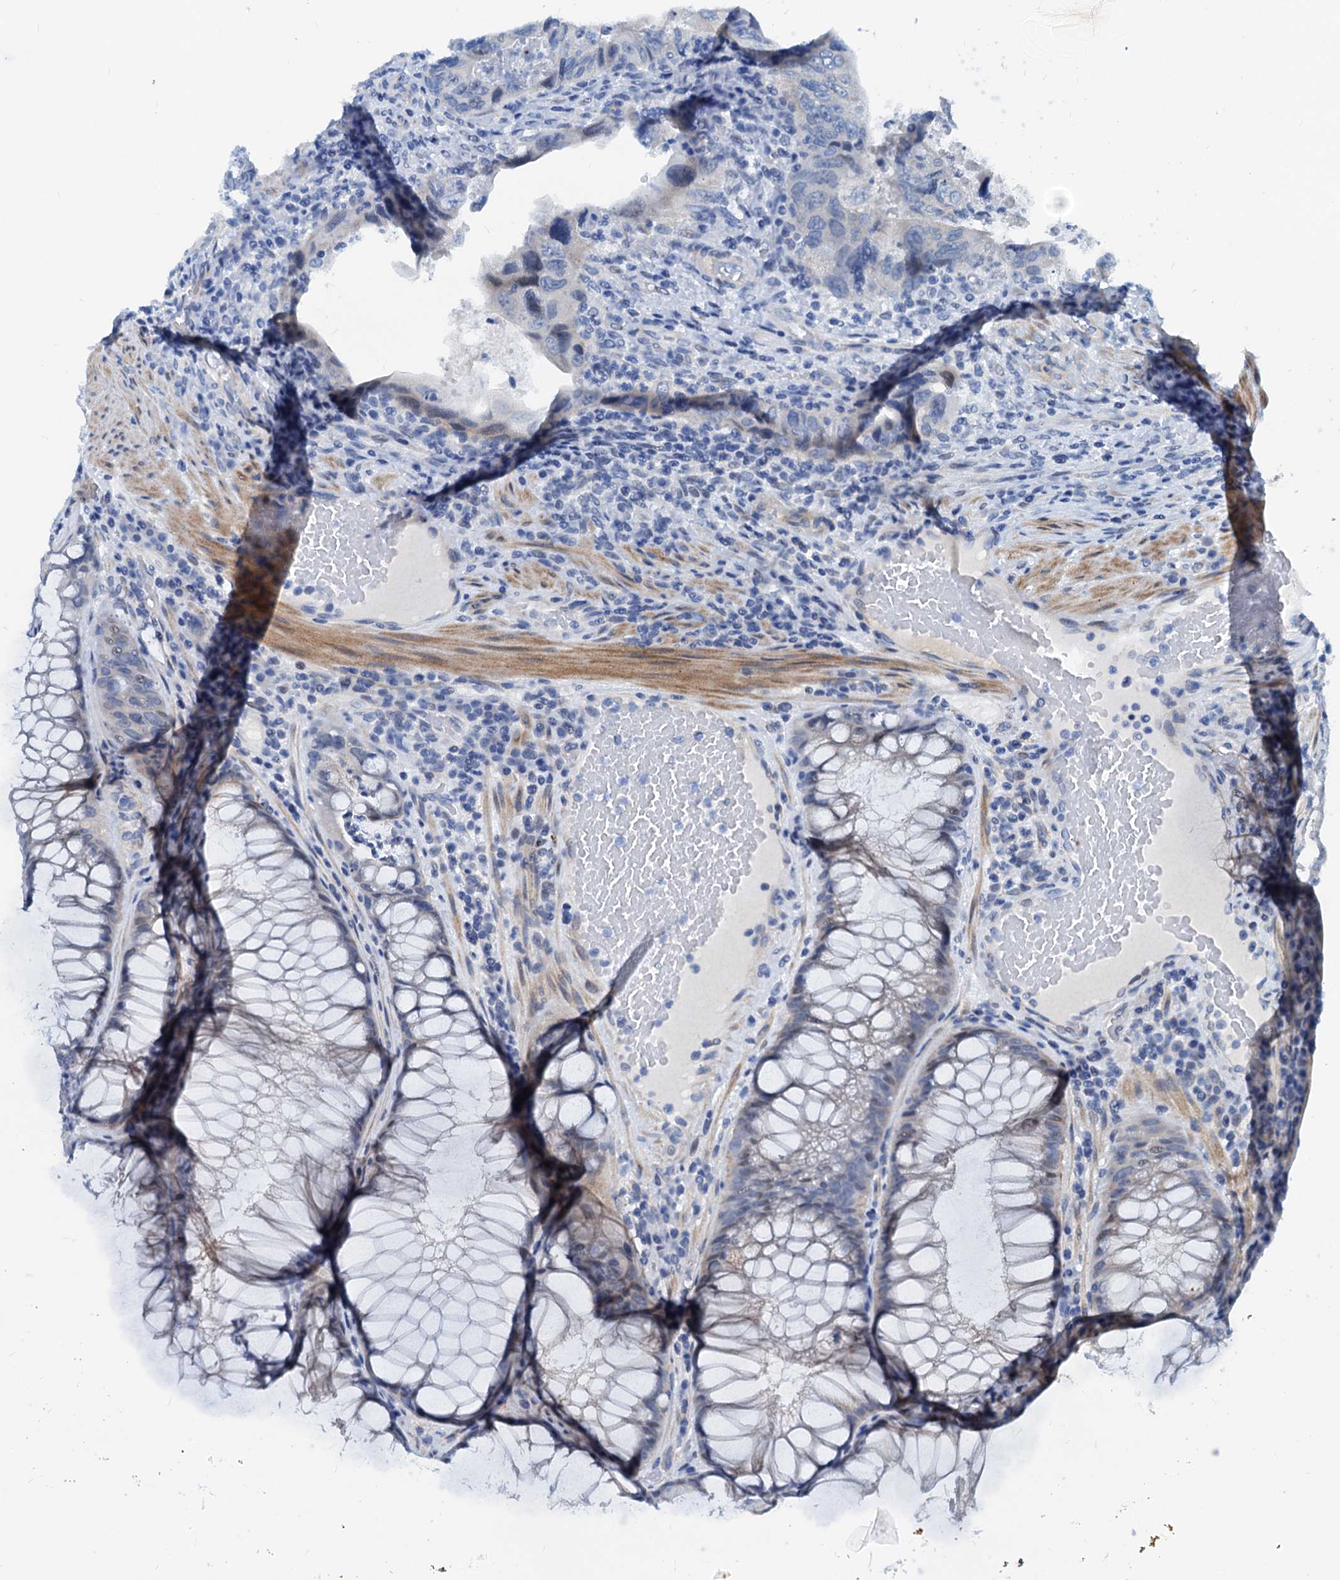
{"staining": {"intensity": "negative", "quantity": "none", "location": "none"}, "tissue": "colorectal cancer", "cell_type": "Tumor cells", "image_type": "cancer", "snomed": [{"axis": "morphology", "description": "Adenocarcinoma, NOS"}, {"axis": "topography", "description": "Rectum"}], "caption": "IHC image of colorectal cancer stained for a protein (brown), which shows no positivity in tumor cells.", "gene": "HSF2", "patient": {"sex": "male", "age": 63}}